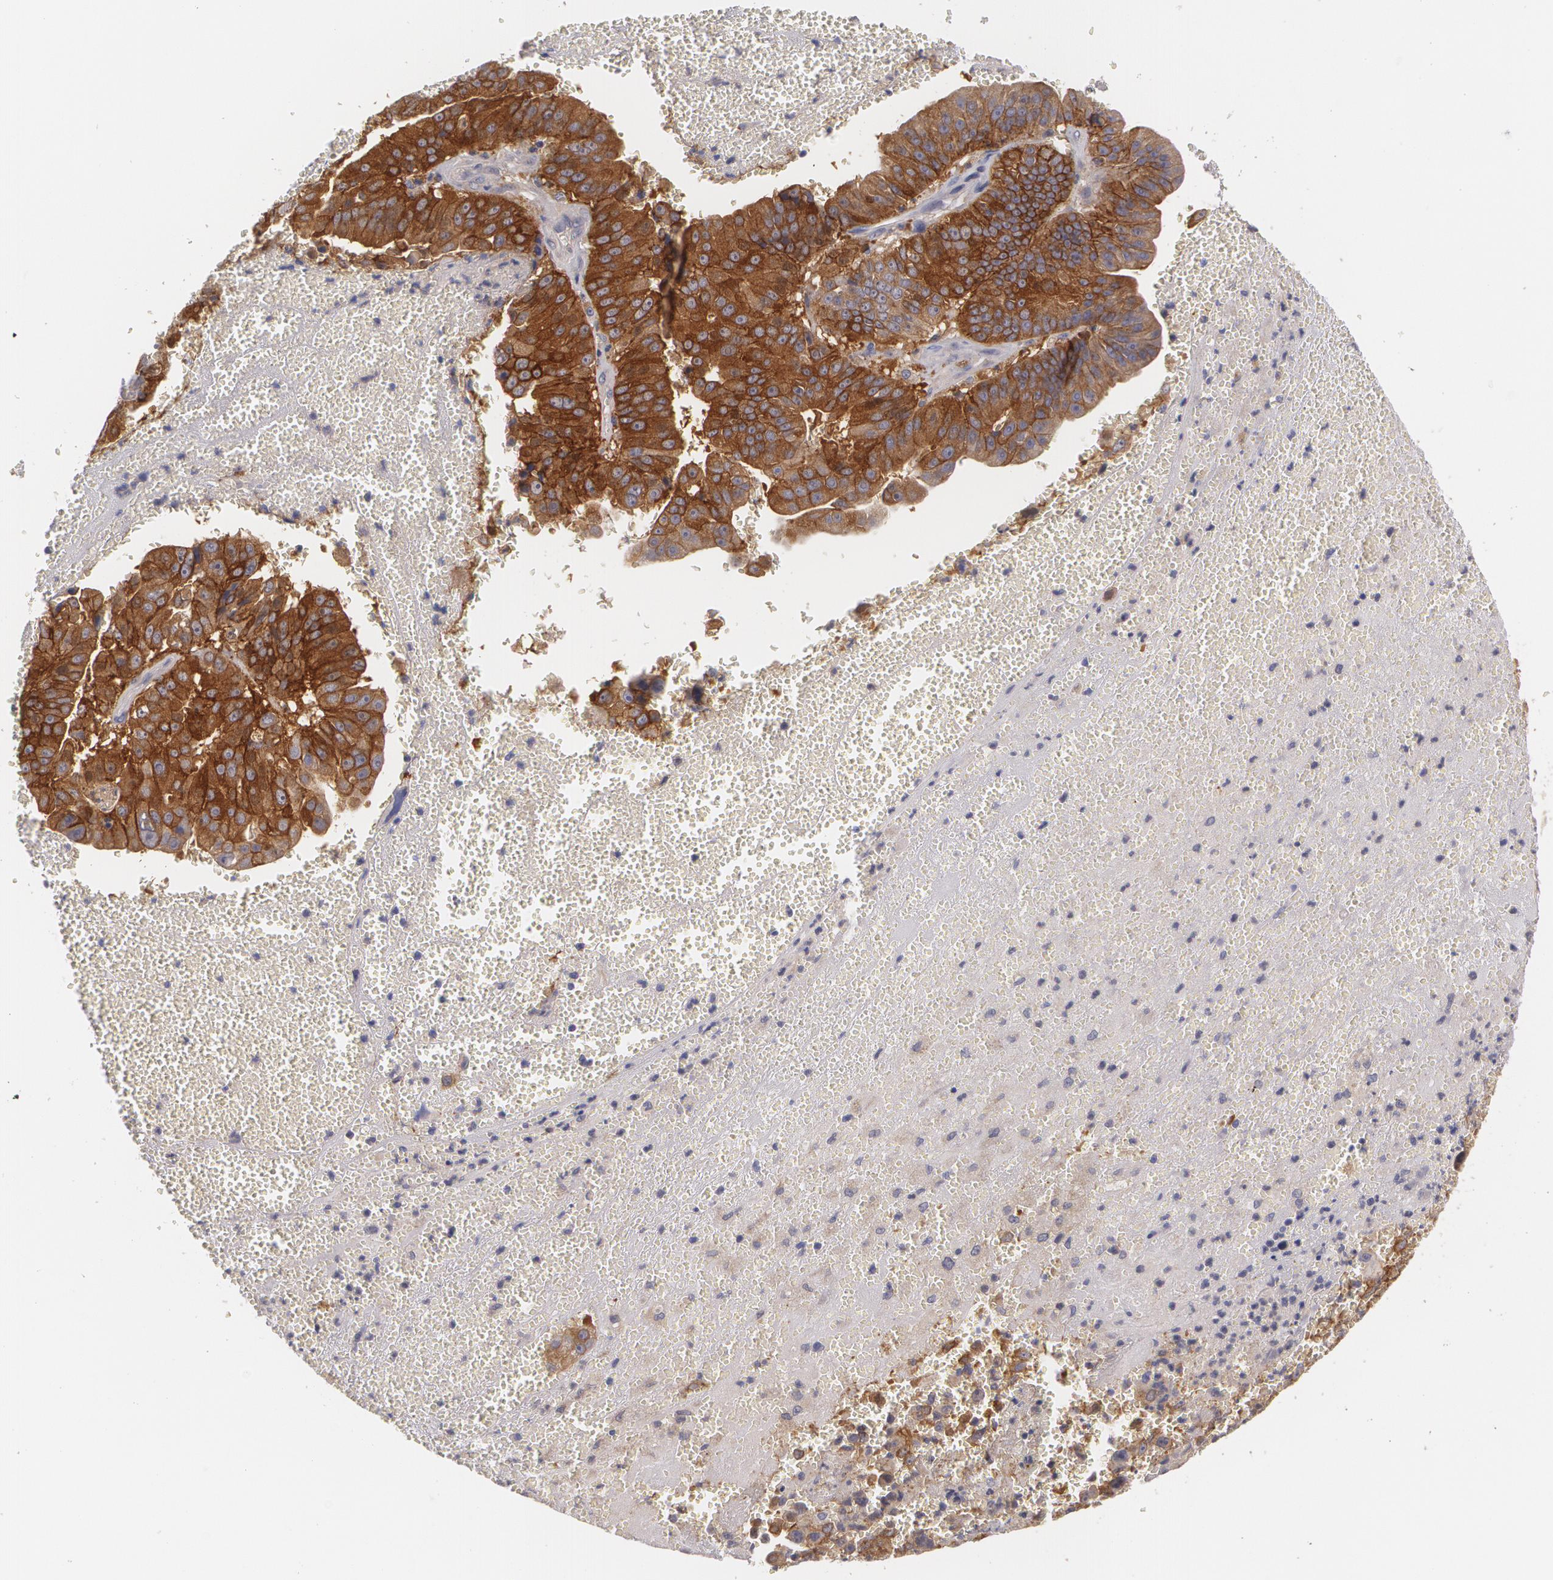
{"staining": {"intensity": "moderate", "quantity": ">75%", "location": "cytoplasmic/membranous"}, "tissue": "liver cancer", "cell_type": "Tumor cells", "image_type": "cancer", "snomed": [{"axis": "morphology", "description": "Cholangiocarcinoma"}, {"axis": "topography", "description": "Liver"}], "caption": "Liver cancer tissue displays moderate cytoplasmic/membranous staining in approximately >75% of tumor cells (IHC, brightfield microscopy, high magnification).", "gene": "CASK", "patient": {"sex": "female", "age": 79}}